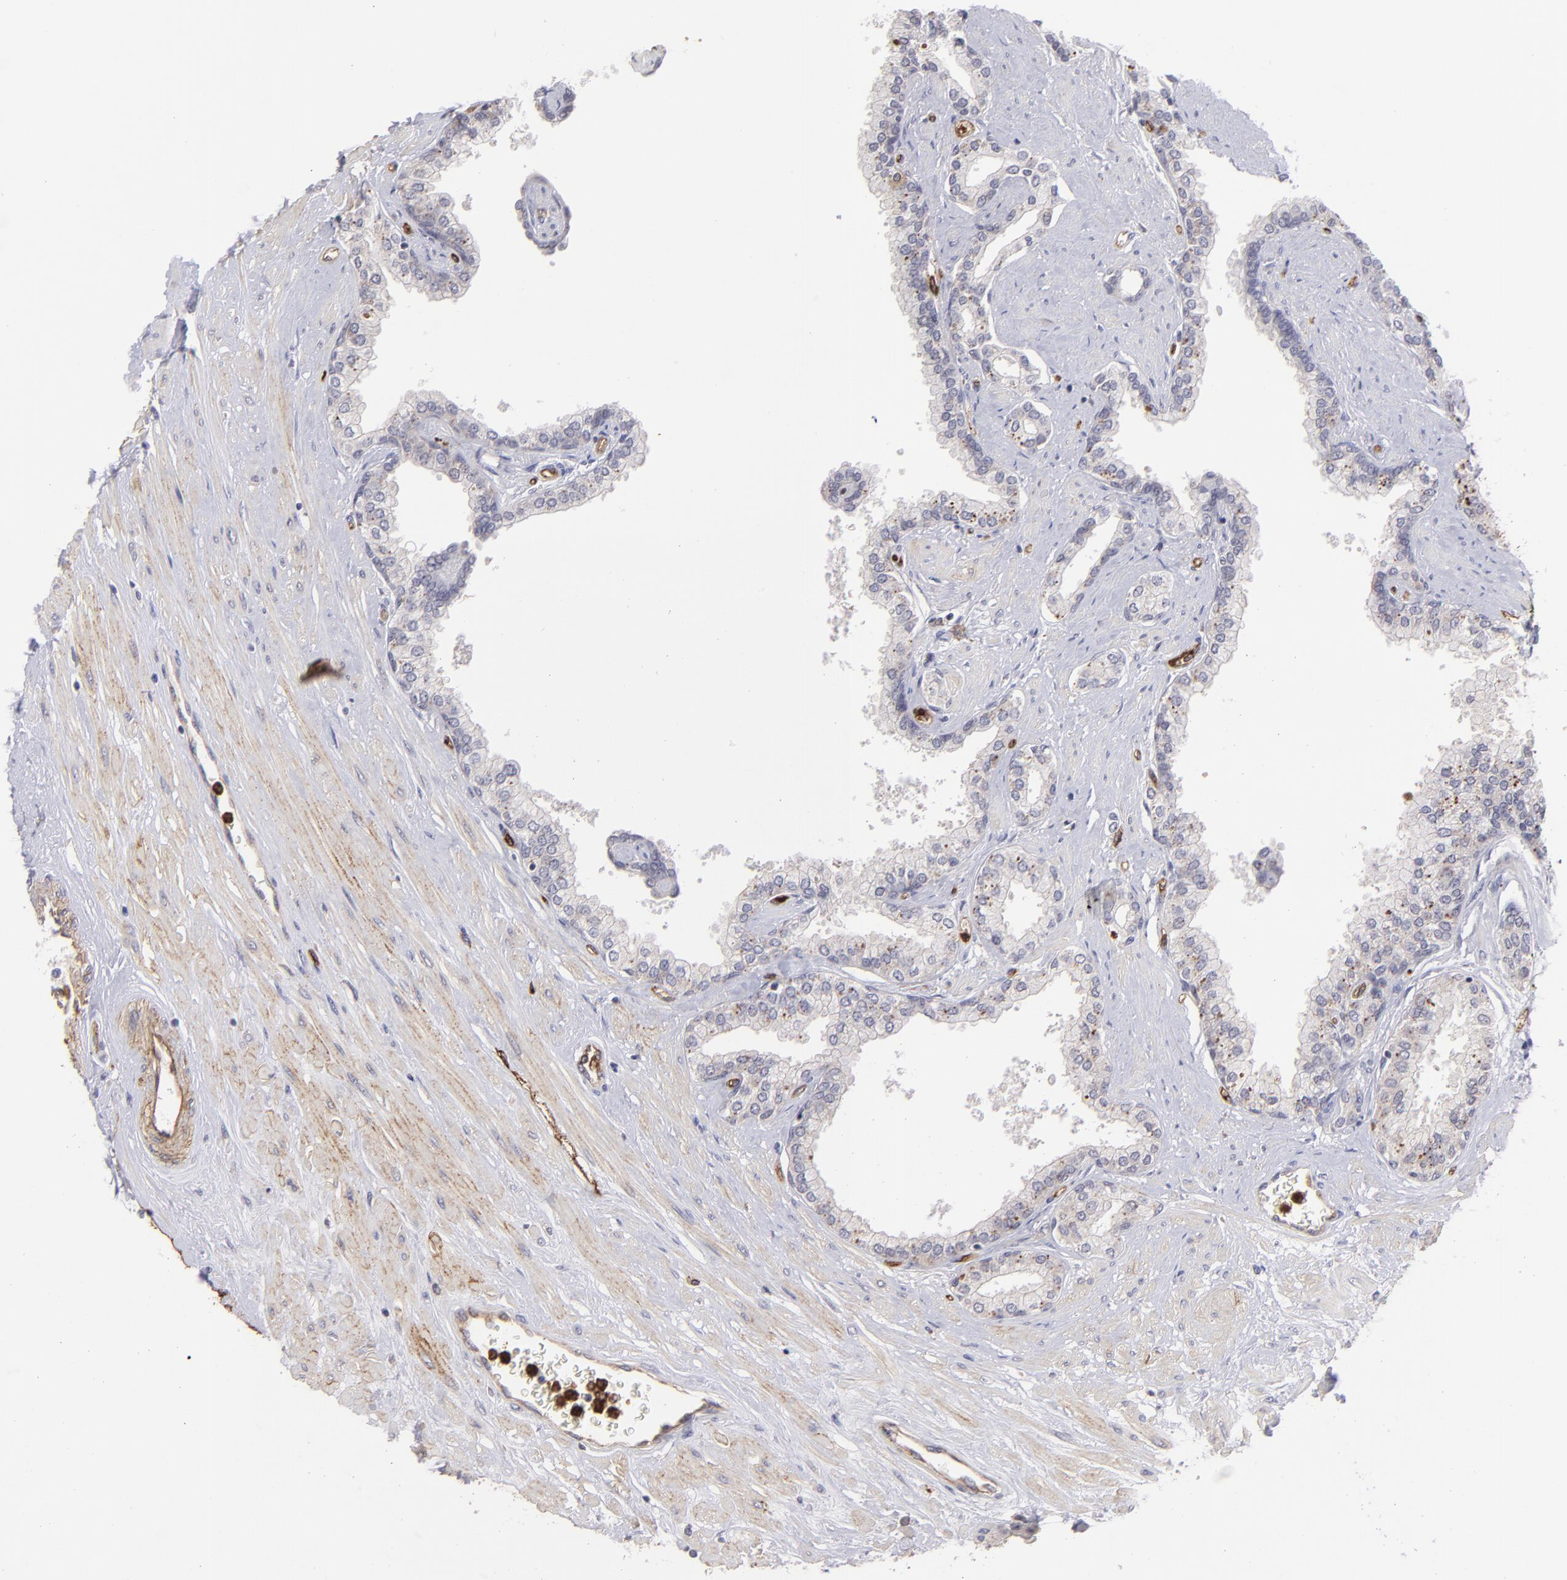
{"staining": {"intensity": "negative", "quantity": "none", "location": "none"}, "tissue": "prostate", "cell_type": "Glandular cells", "image_type": "normal", "snomed": [{"axis": "morphology", "description": "Normal tissue, NOS"}, {"axis": "topography", "description": "Prostate"}], "caption": "Protein analysis of unremarkable prostate demonstrates no significant expression in glandular cells.", "gene": "DYSF", "patient": {"sex": "male", "age": 60}}